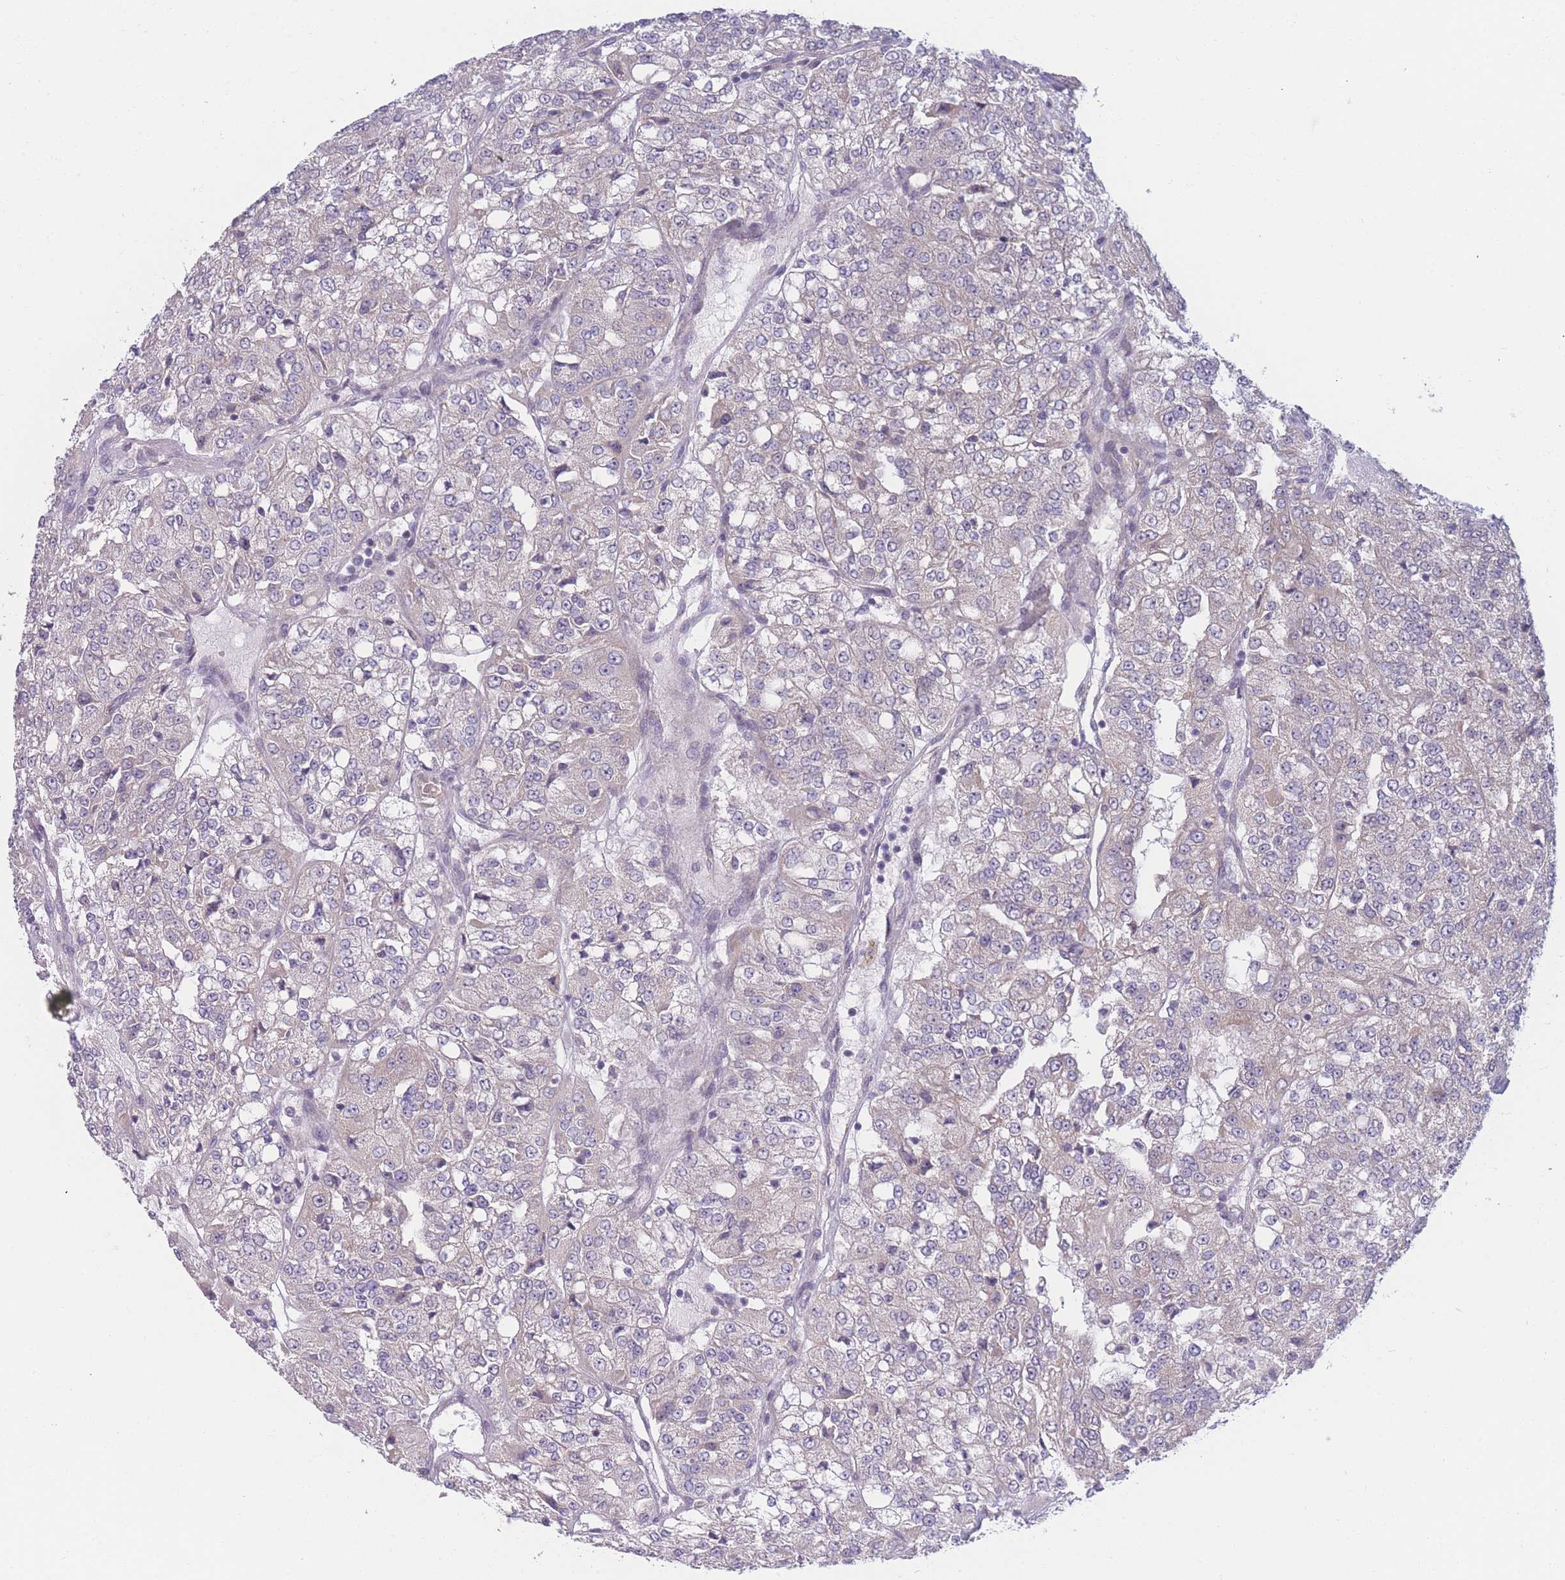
{"staining": {"intensity": "negative", "quantity": "none", "location": "none"}, "tissue": "renal cancer", "cell_type": "Tumor cells", "image_type": "cancer", "snomed": [{"axis": "morphology", "description": "Adenocarcinoma, NOS"}, {"axis": "topography", "description": "Kidney"}], "caption": "Protein analysis of renal adenocarcinoma reveals no significant positivity in tumor cells. (DAB (3,3'-diaminobenzidine) immunohistochemistry (IHC), high magnification).", "gene": "FAM227B", "patient": {"sex": "female", "age": 63}}